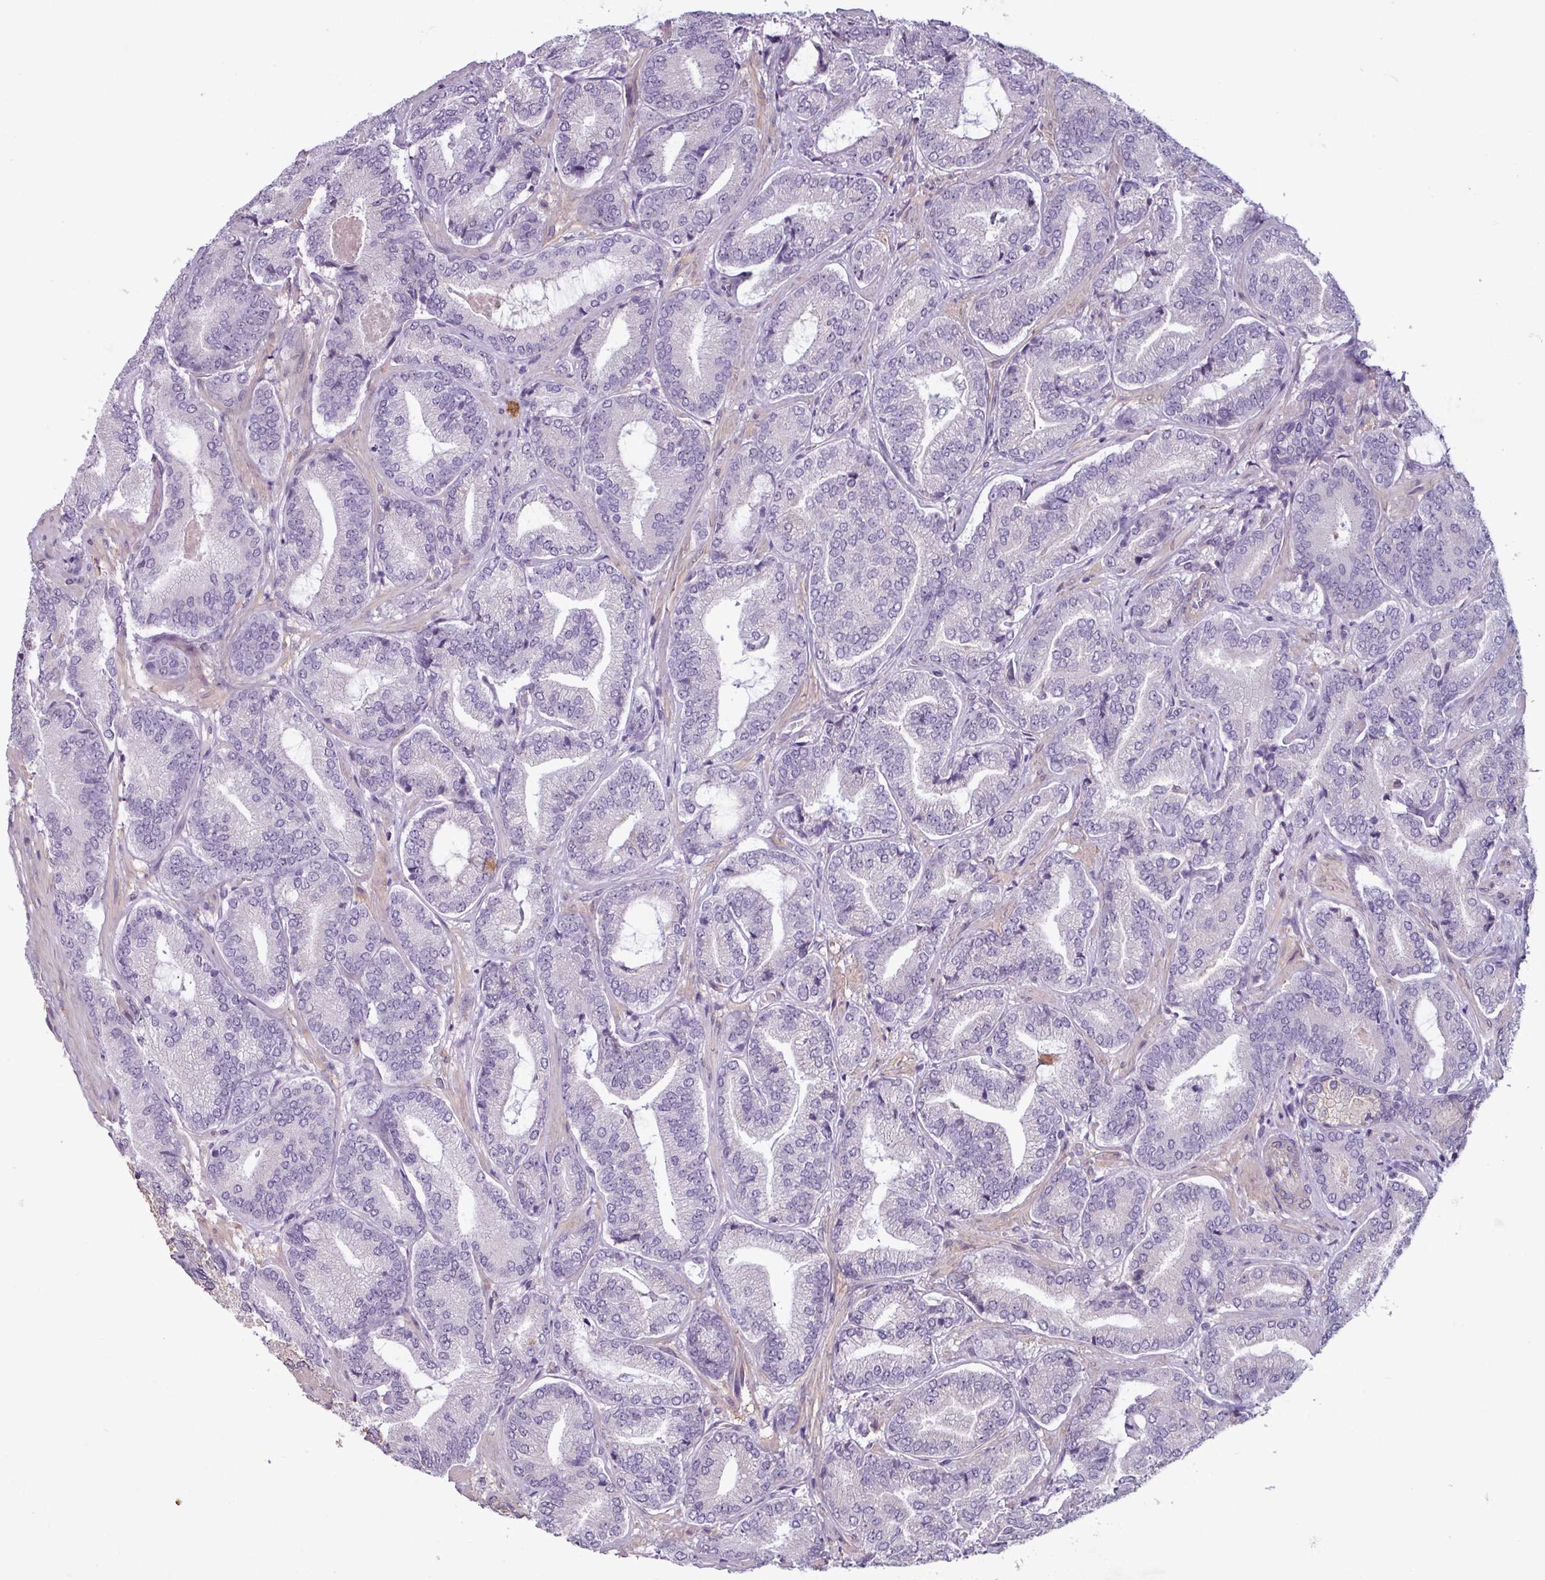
{"staining": {"intensity": "negative", "quantity": "none", "location": "none"}, "tissue": "prostate cancer", "cell_type": "Tumor cells", "image_type": "cancer", "snomed": [{"axis": "morphology", "description": "Adenocarcinoma, Low grade"}, {"axis": "topography", "description": "Prostate and seminal vesicle, NOS"}], "caption": "Protein analysis of prostate cancer (adenocarcinoma (low-grade)) reveals no significant expression in tumor cells.", "gene": "UVSSA", "patient": {"sex": "male", "age": 61}}